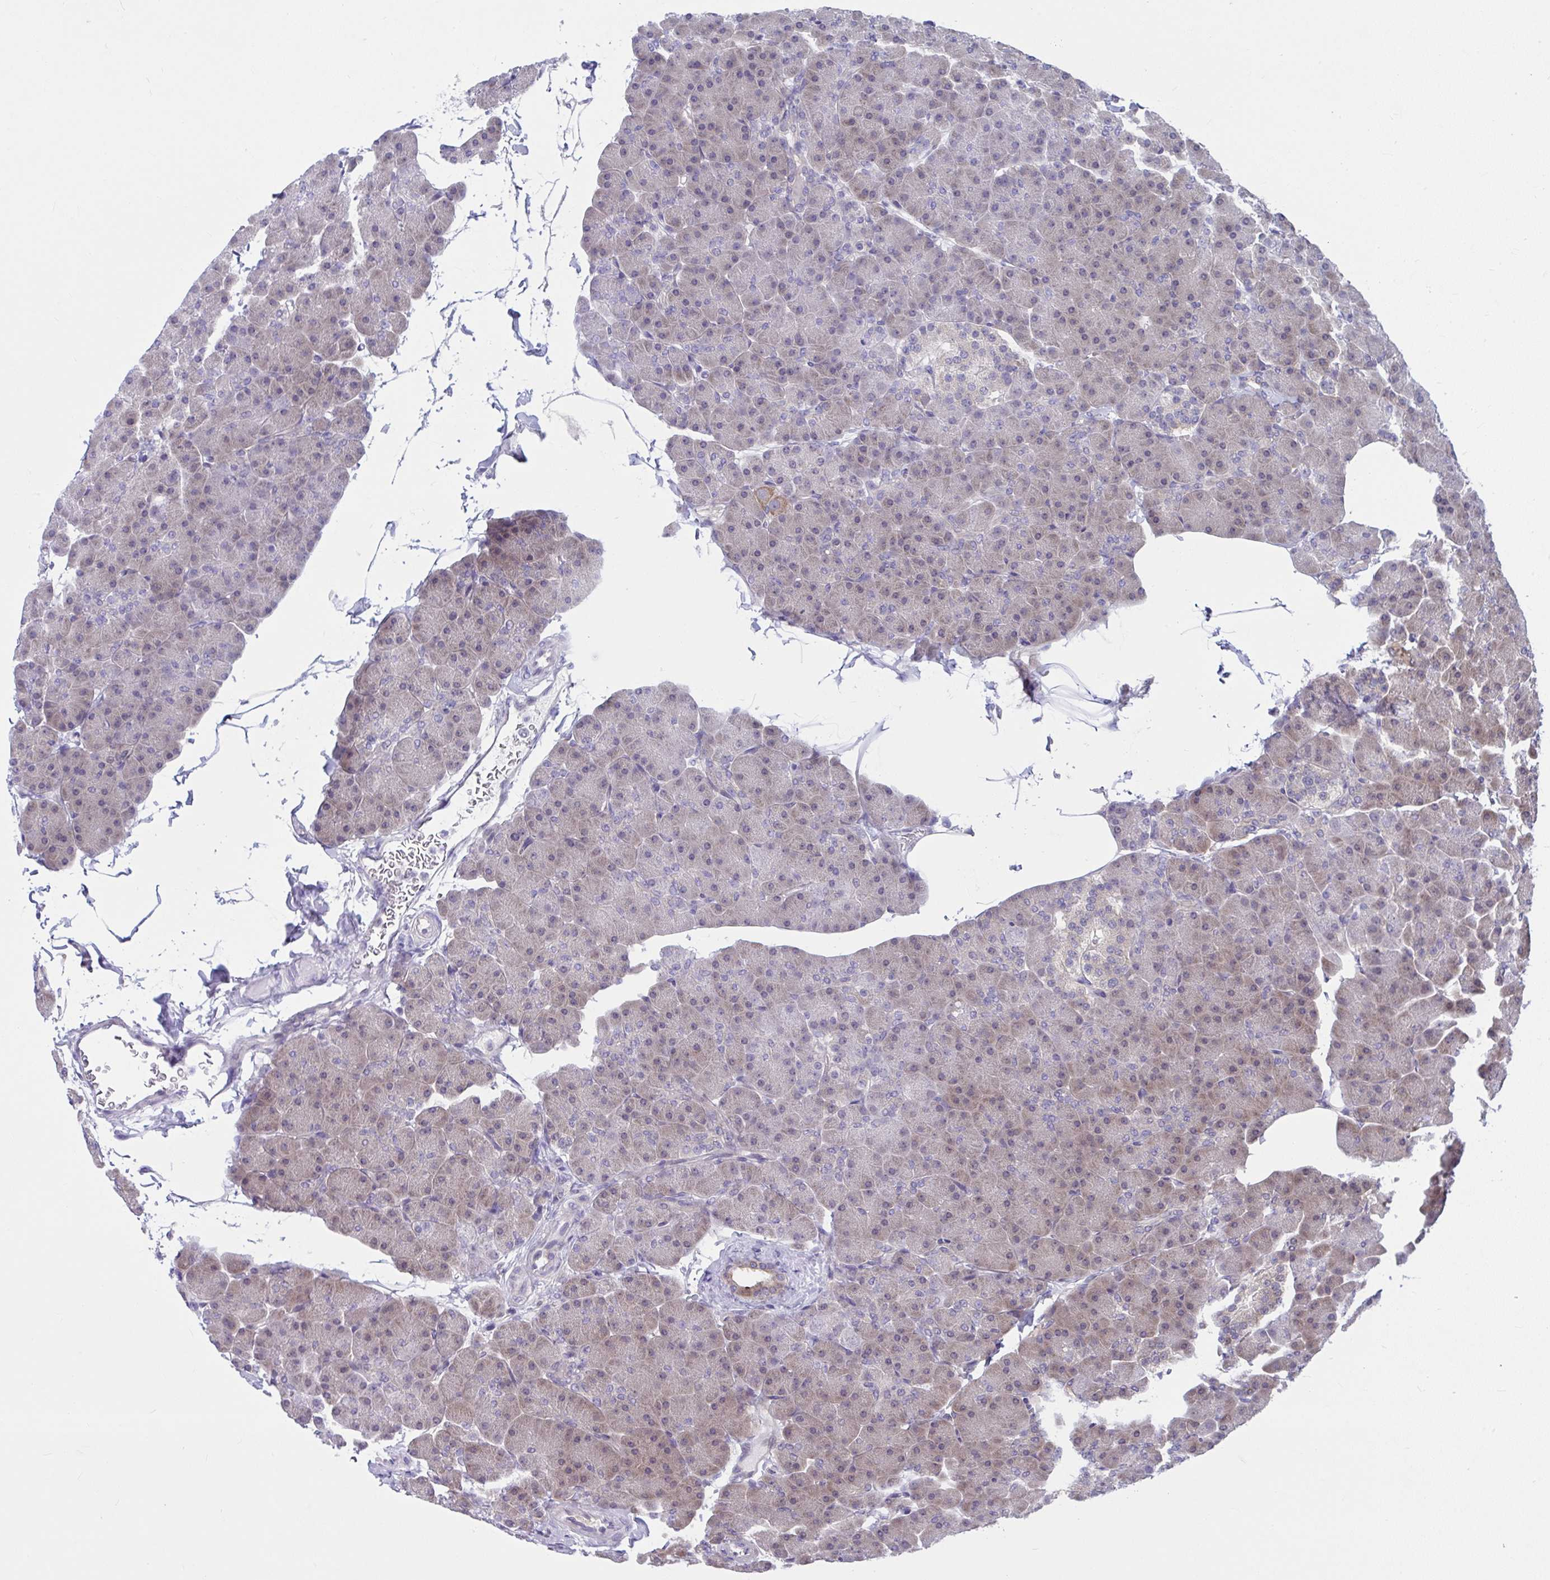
{"staining": {"intensity": "weak", "quantity": "25%-75%", "location": "cytoplasmic/membranous"}, "tissue": "pancreas", "cell_type": "Exocrine glandular cells", "image_type": "normal", "snomed": [{"axis": "morphology", "description": "Normal tissue, NOS"}, {"axis": "topography", "description": "Pancreas"}], "caption": "Protein expression by IHC displays weak cytoplasmic/membranous positivity in approximately 25%-75% of exocrine glandular cells in normal pancreas. (IHC, brightfield microscopy, high magnification).", "gene": "PCDHB7", "patient": {"sex": "male", "age": 35}}